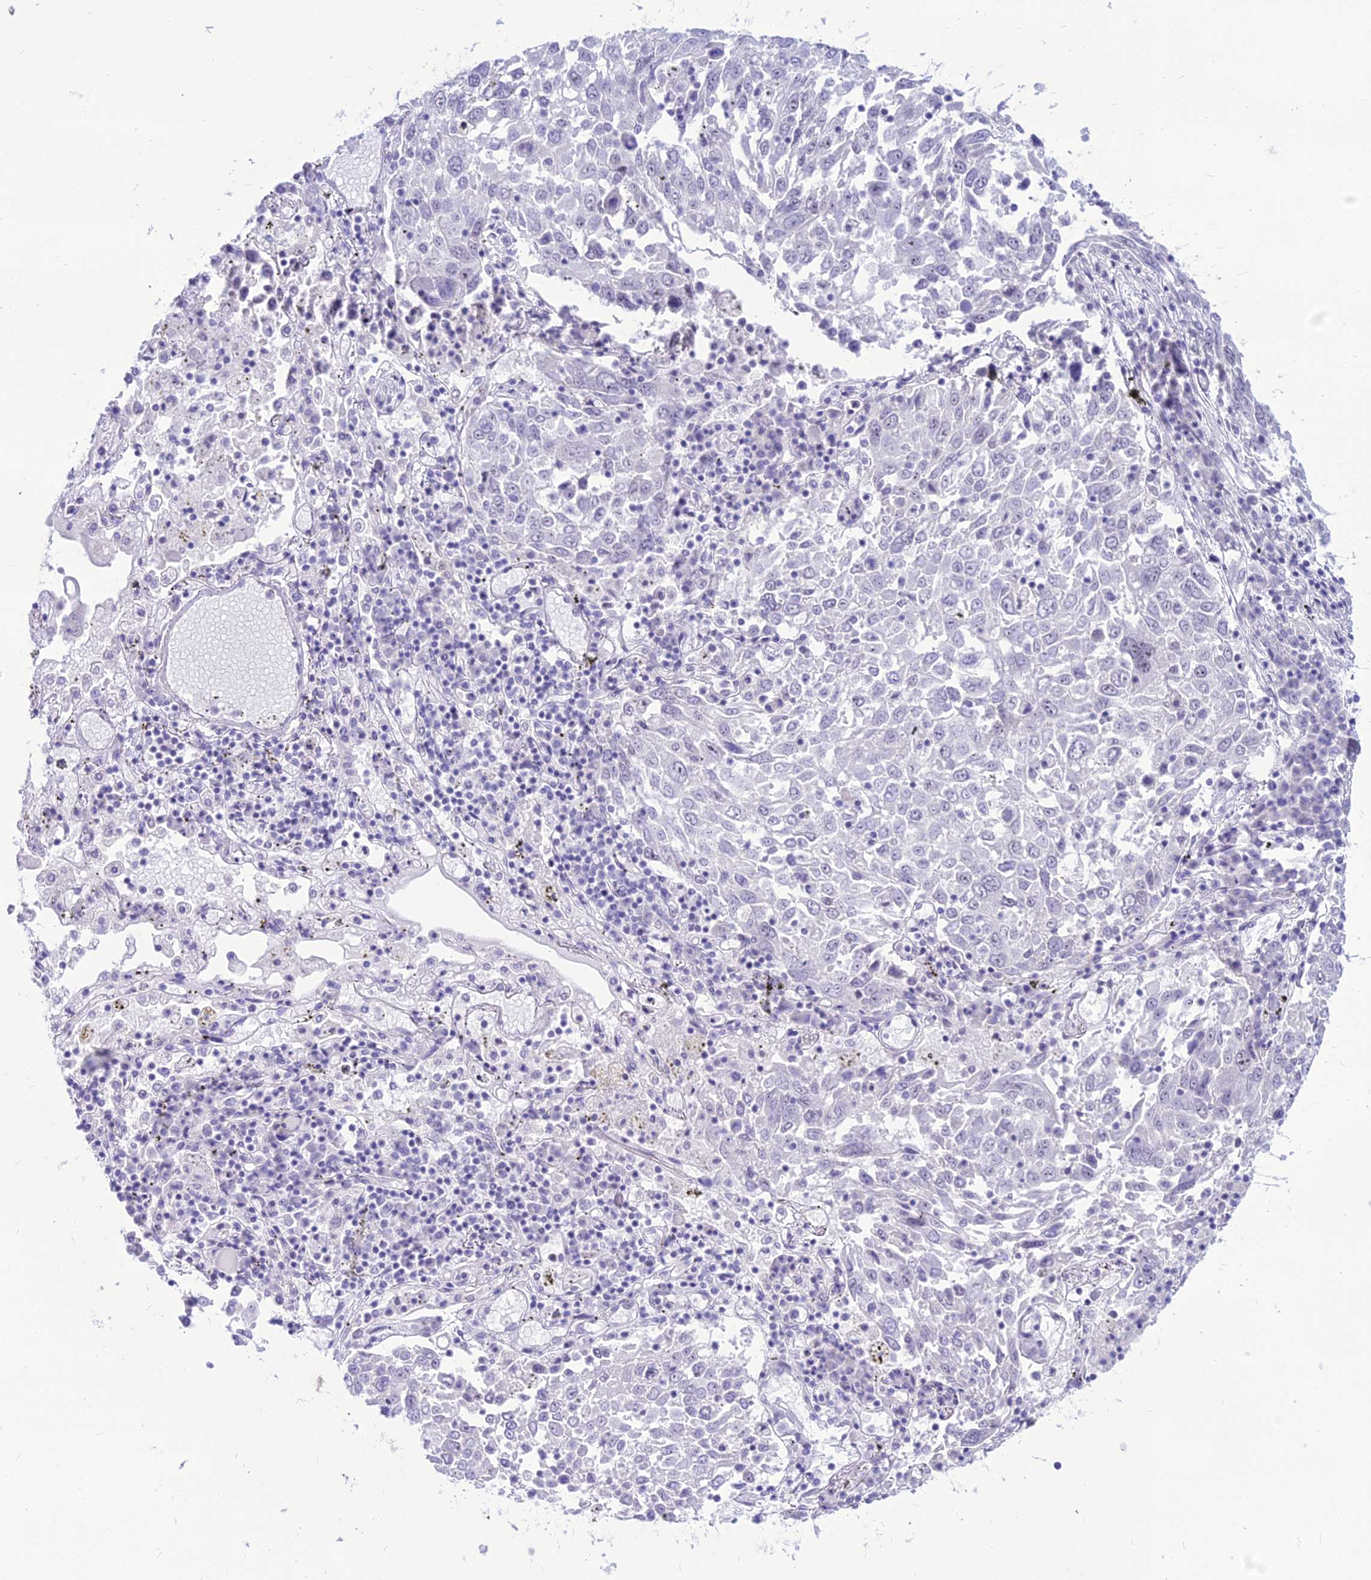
{"staining": {"intensity": "negative", "quantity": "none", "location": "none"}, "tissue": "lung cancer", "cell_type": "Tumor cells", "image_type": "cancer", "snomed": [{"axis": "morphology", "description": "Squamous cell carcinoma, NOS"}, {"axis": "topography", "description": "Lung"}], "caption": "DAB immunohistochemical staining of squamous cell carcinoma (lung) reveals no significant staining in tumor cells.", "gene": "DHX40", "patient": {"sex": "male", "age": 65}}